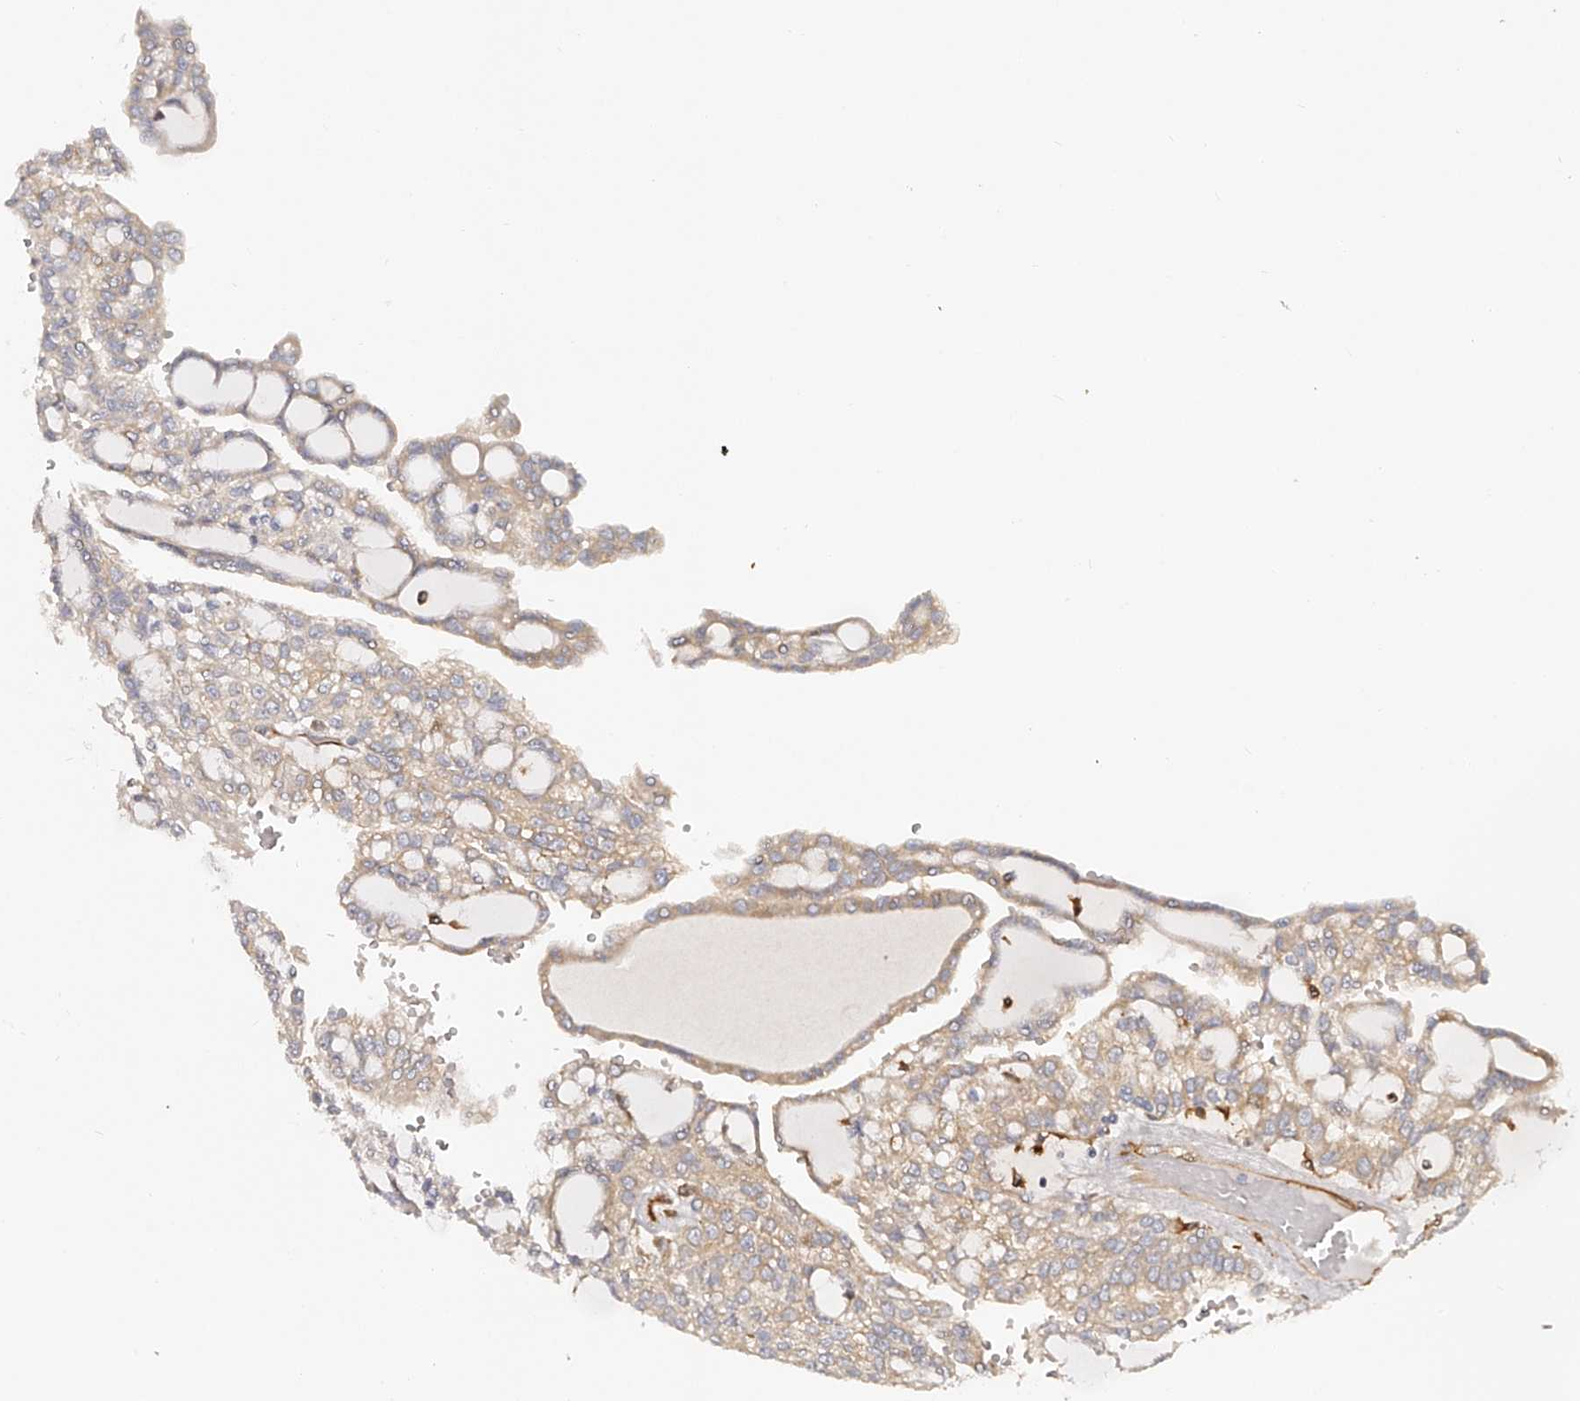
{"staining": {"intensity": "moderate", "quantity": ">75%", "location": "cytoplasmic/membranous"}, "tissue": "renal cancer", "cell_type": "Tumor cells", "image_type": "cancer", "snomed": [{"axis": "morphology", "description": "Adenocarcinoma, NOS"}, {"axis": "topography", "description": "Kidney"}], "caption": "Renal cancer (adenocarcinoma) stained with DAB immunohistochemistry (IHC) reveals medium levels of moderate cytoplasmic/membranous staining in about >75% of tumor cells.", "gene": "LAP3", "patient": {"sex": "male", "age": 63}}